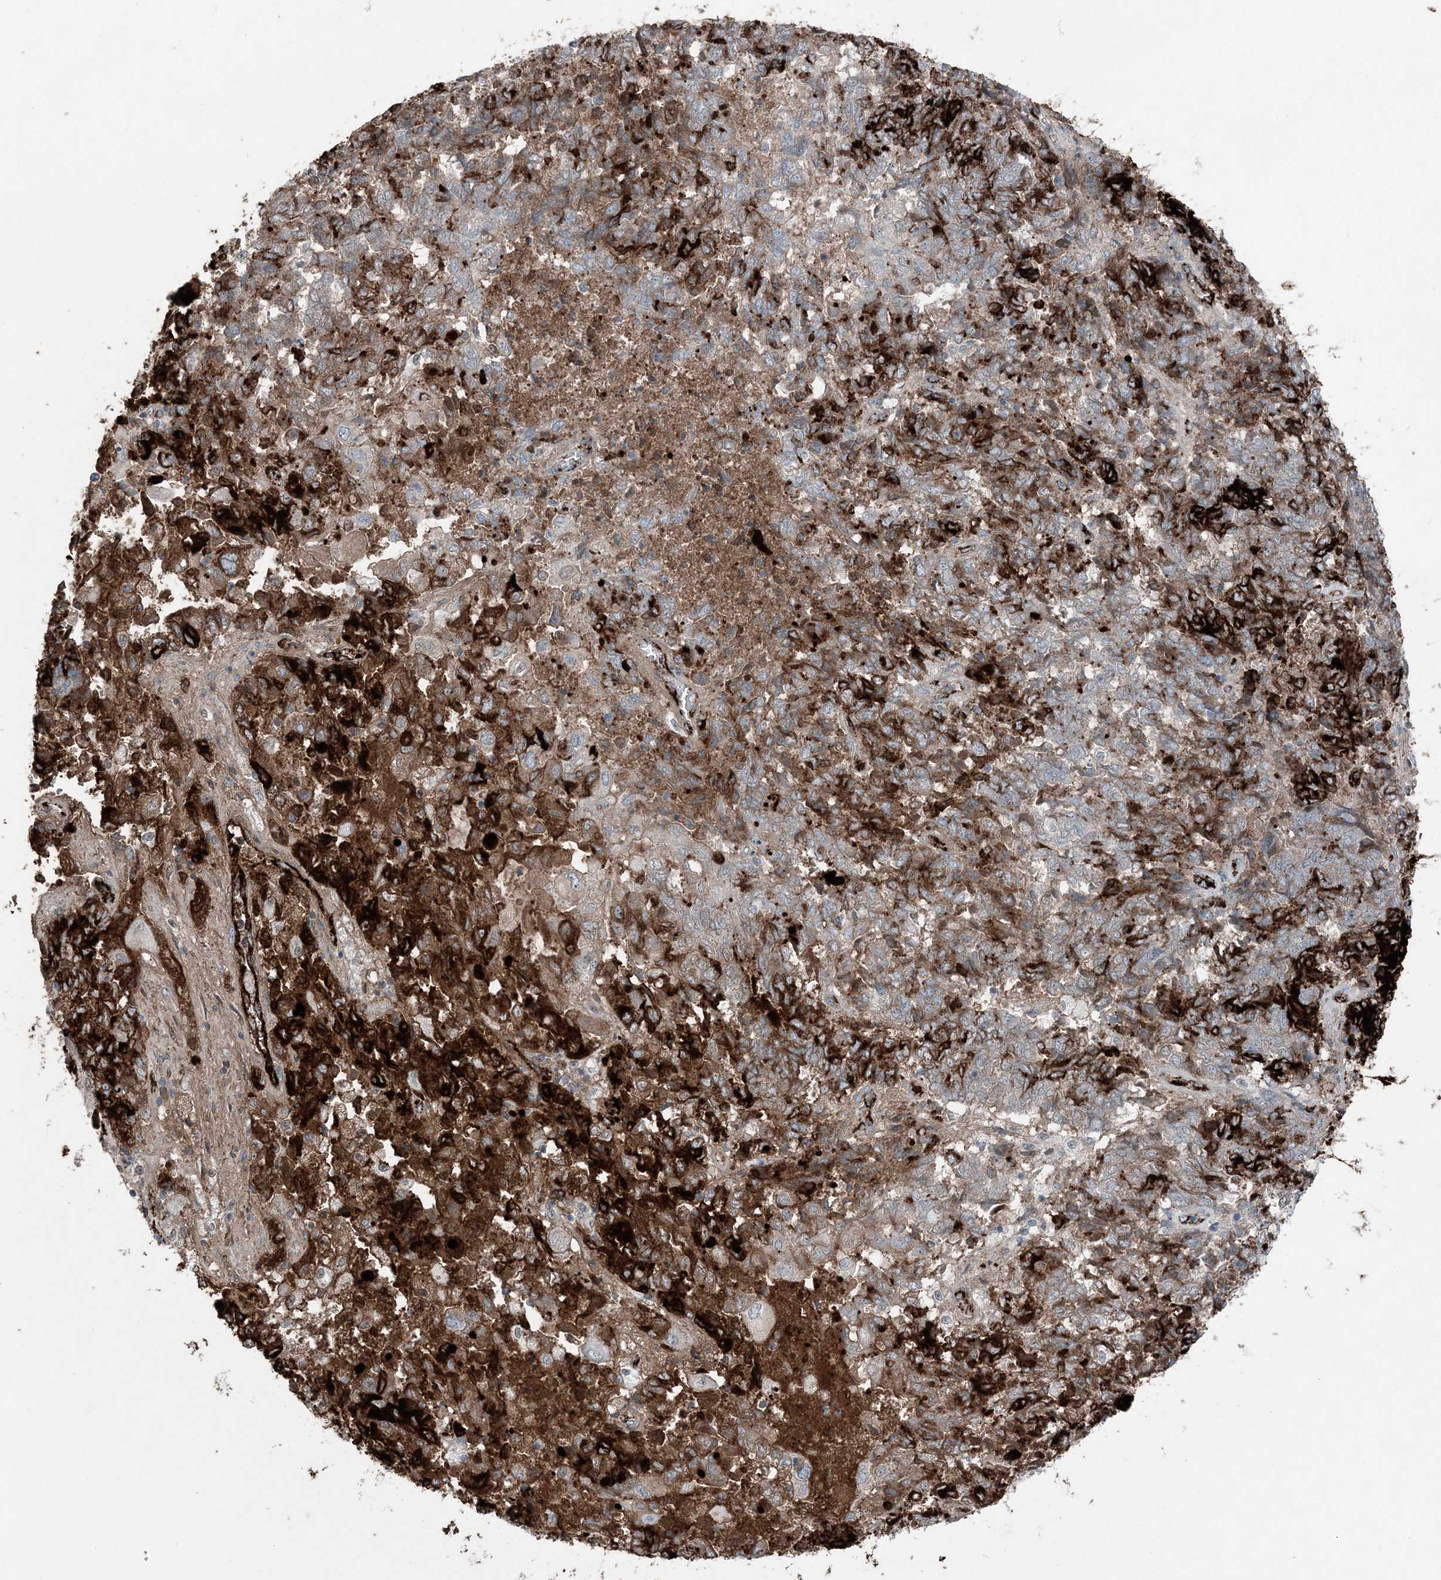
{"staining": {"intensity": "strong", "quantity": ">75%", "location": "cytoplasmic/membranous"}, "tissue": "endometrial cancer", "cell_type": "Tumor cells", "image_type": "cancer", "snomed": [{"axis": "morphology", "description": "Adenocarcinoma, NOS"}, {"axis": "topography", "description": "Endometrium"}], "caption": "A high amount of strong cytoplasmic/membranous expression is identified in about >75% of tumor cells in endometrial cancer (adenocarcinoma) tissue.", "gene": "ELOVL7", "patient": {"sex": "female", "age": 80}}